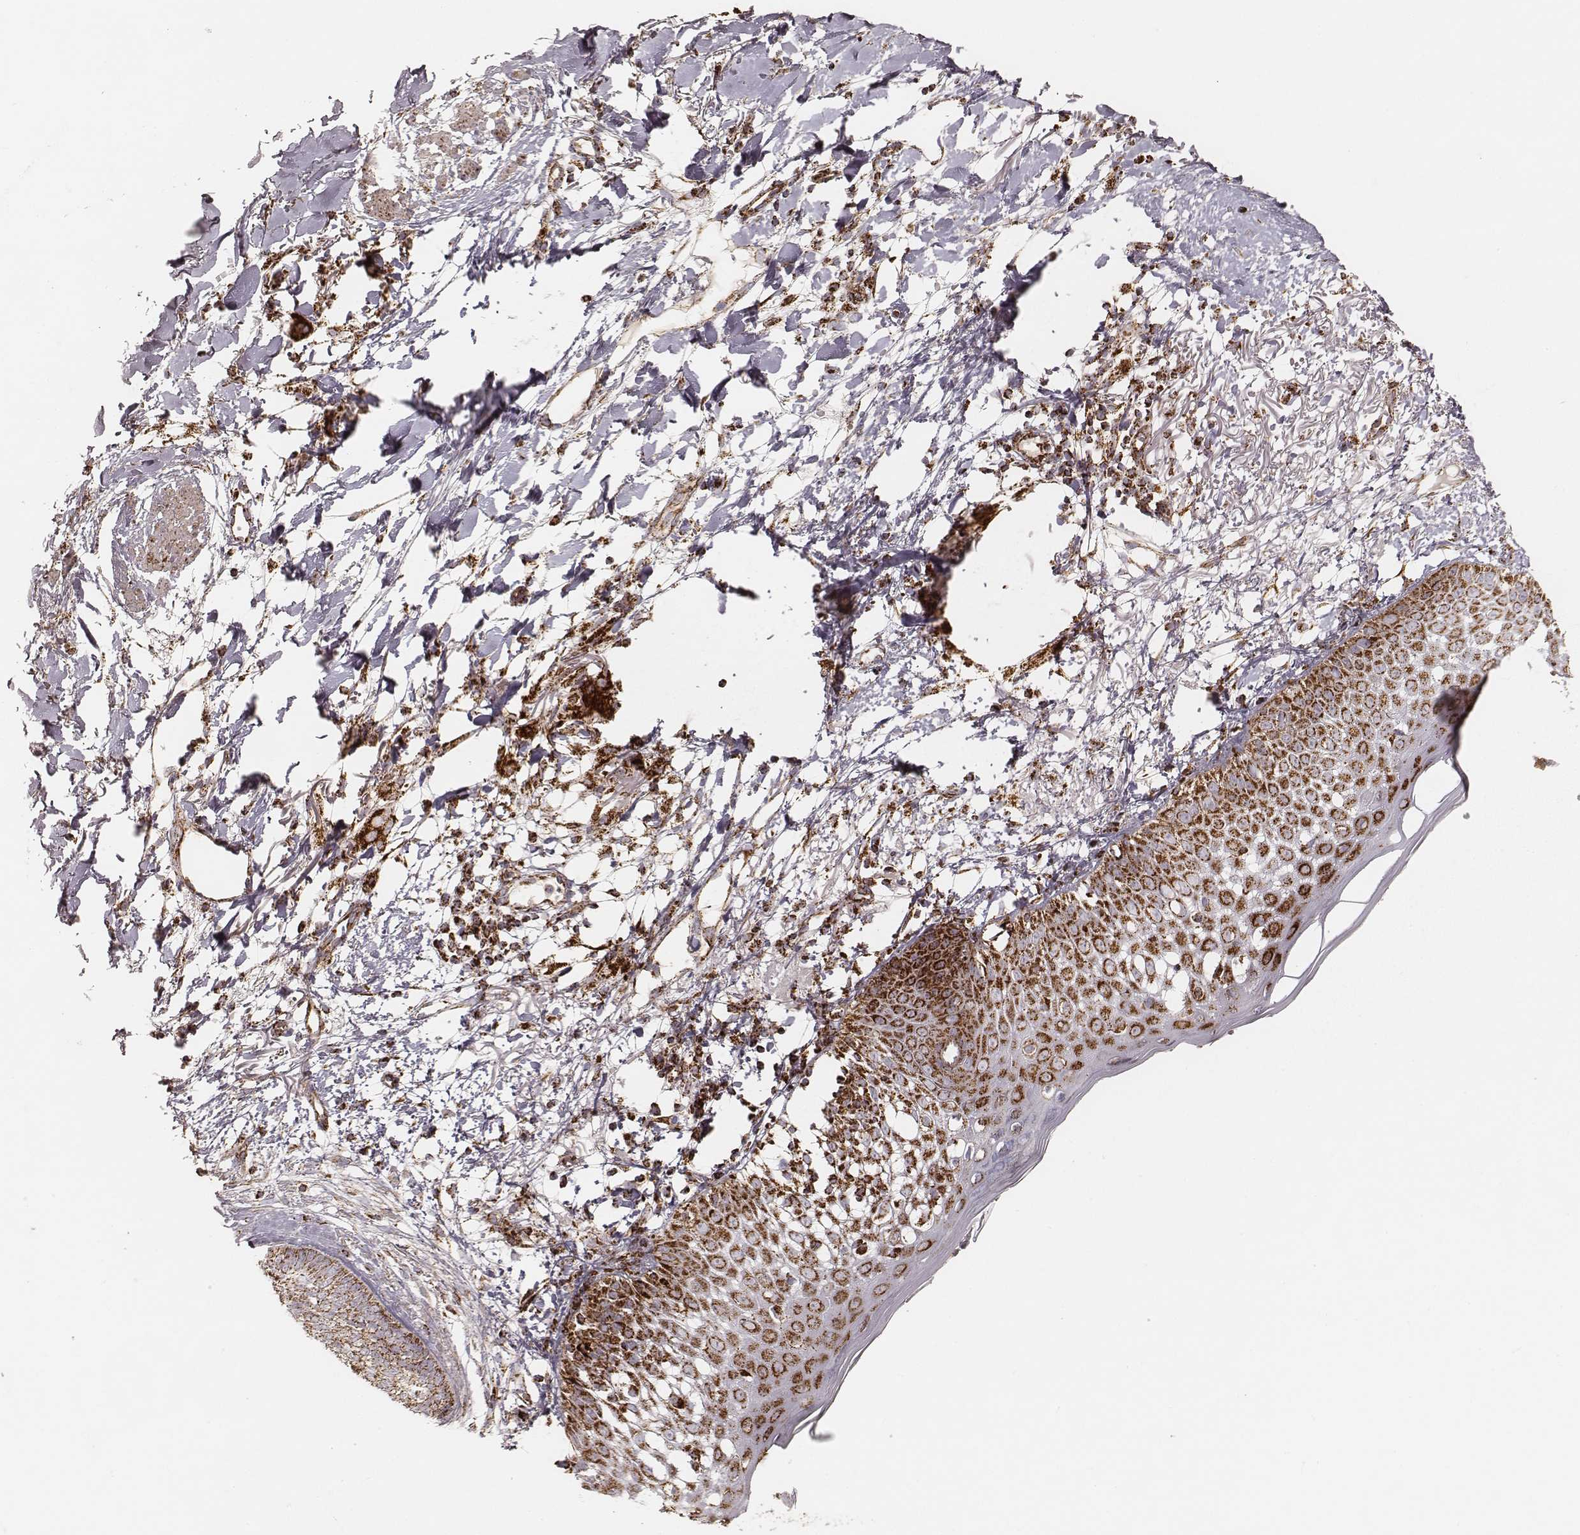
{"staining": {"intensity": "moderate", "quantity": ">75%", "location": "cytoplasmic/membranous"}, "tissue": "skin cancer", "cell_type": "Tumor cells", "image_type": "cancer", "snomed": [{"axis": "morphology", "description": "Normal tissue, NOS"}, {"axis": "morphology", "description": "Basal cell carcinoma"}, {"axis": "topography", "description": "Skin"}], "caption": "Immunohistochemistry (IHC) histopathology image of neoplastic tissue: human basal cell carcinoma (skin) stained using immunohistochemistry exhibits medium levels of moderate protein expression localized specifically in the cytoplasmic/membranous of tumor cells, appearing as a cytoplasmic/membranous brown color.", "gene": "CS", "patient": {"sex": "male", "age": 84}}